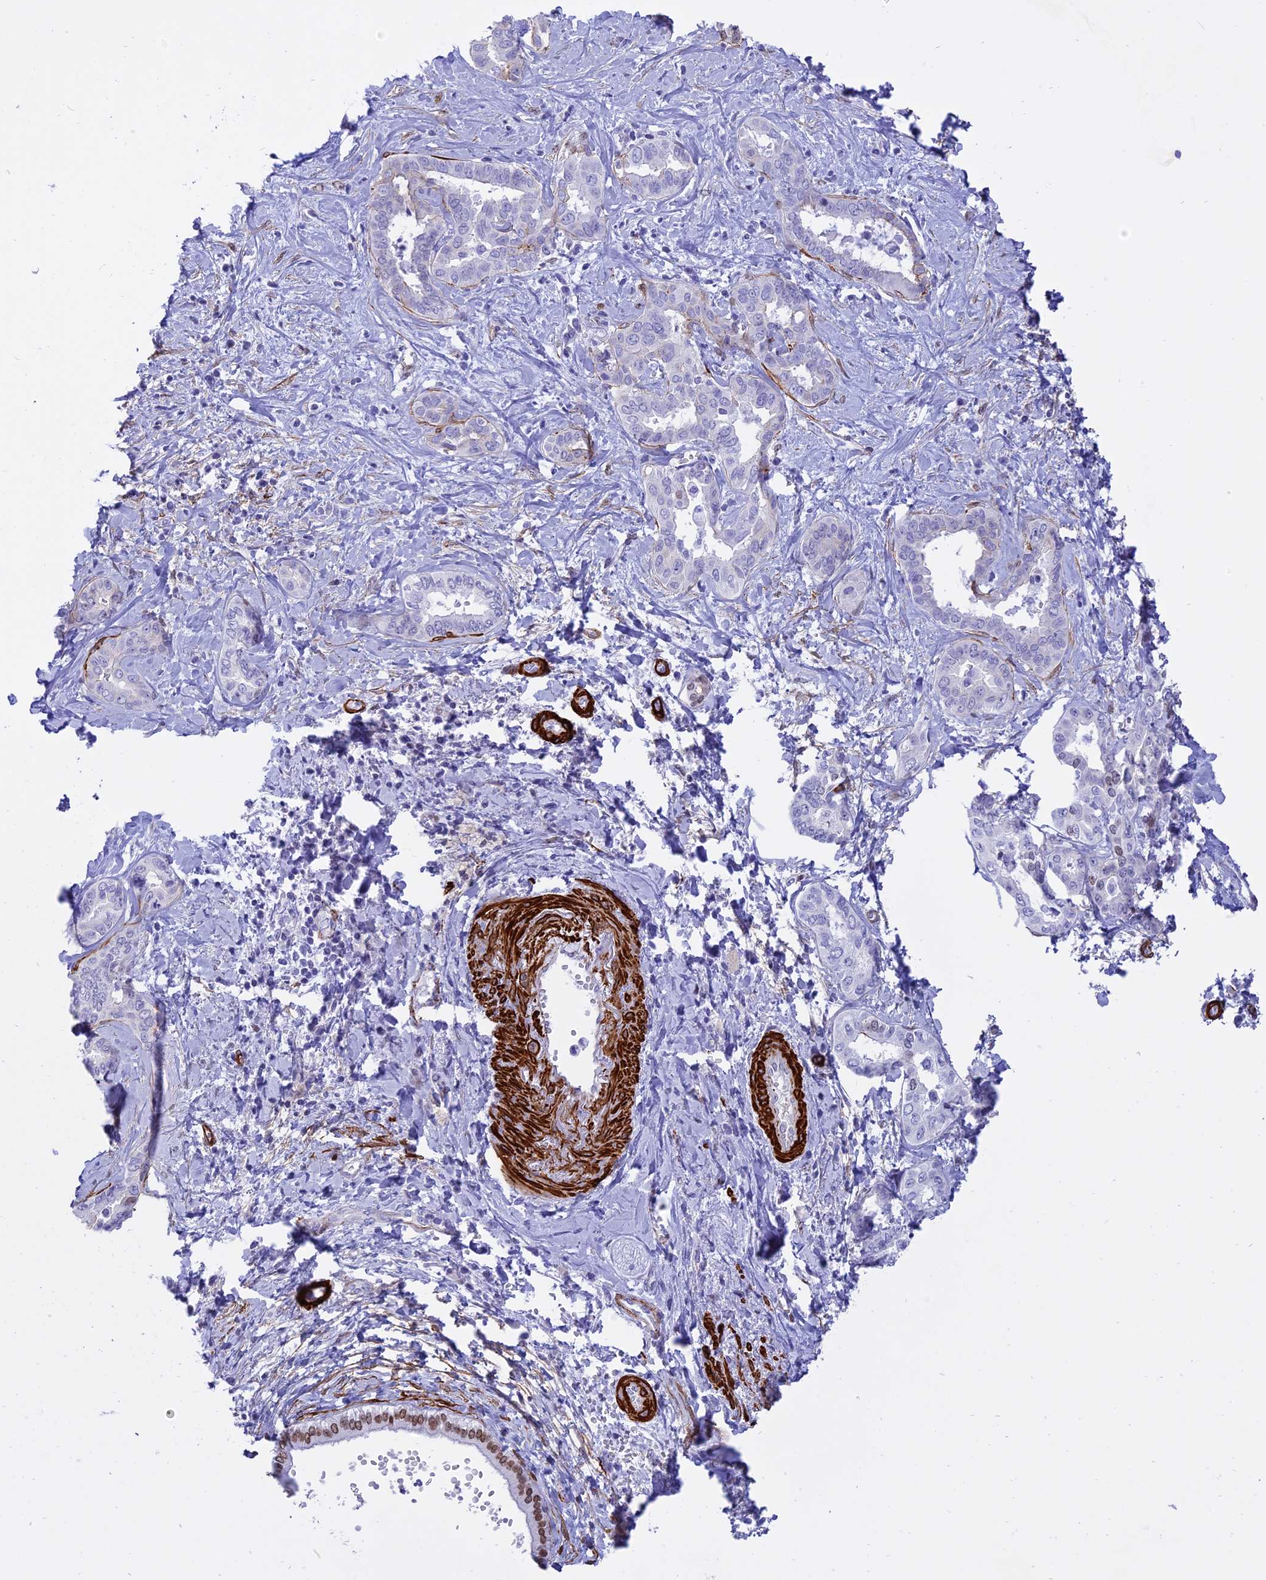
{"staining": {"intensity": "negative", "quantity": "none", "location": "none"}, "tissue": "liver cancer", "cell_type": "Tumor cells", "image_type": "cancer", "snomed": [{"axis": "morphology", "description": "Cholangiocarcinoma"}, {"axis": "topography", "description": "Liver"}], "caption": "A high-resolution image shows immunohistochemistry (IHC) staining of liver cancer (cholangiocarcinoma), which demonstrates no significant expression in tumor cells. The staining was performed using DAB (3,3'-diaminobenzidine) to visualize the protein expression in brown, while the nuclei were stained in blue with hematoxylin (Magnification: 20x).", "gene": "CENPV", "patient": {"sex": "female", "age": 77}}